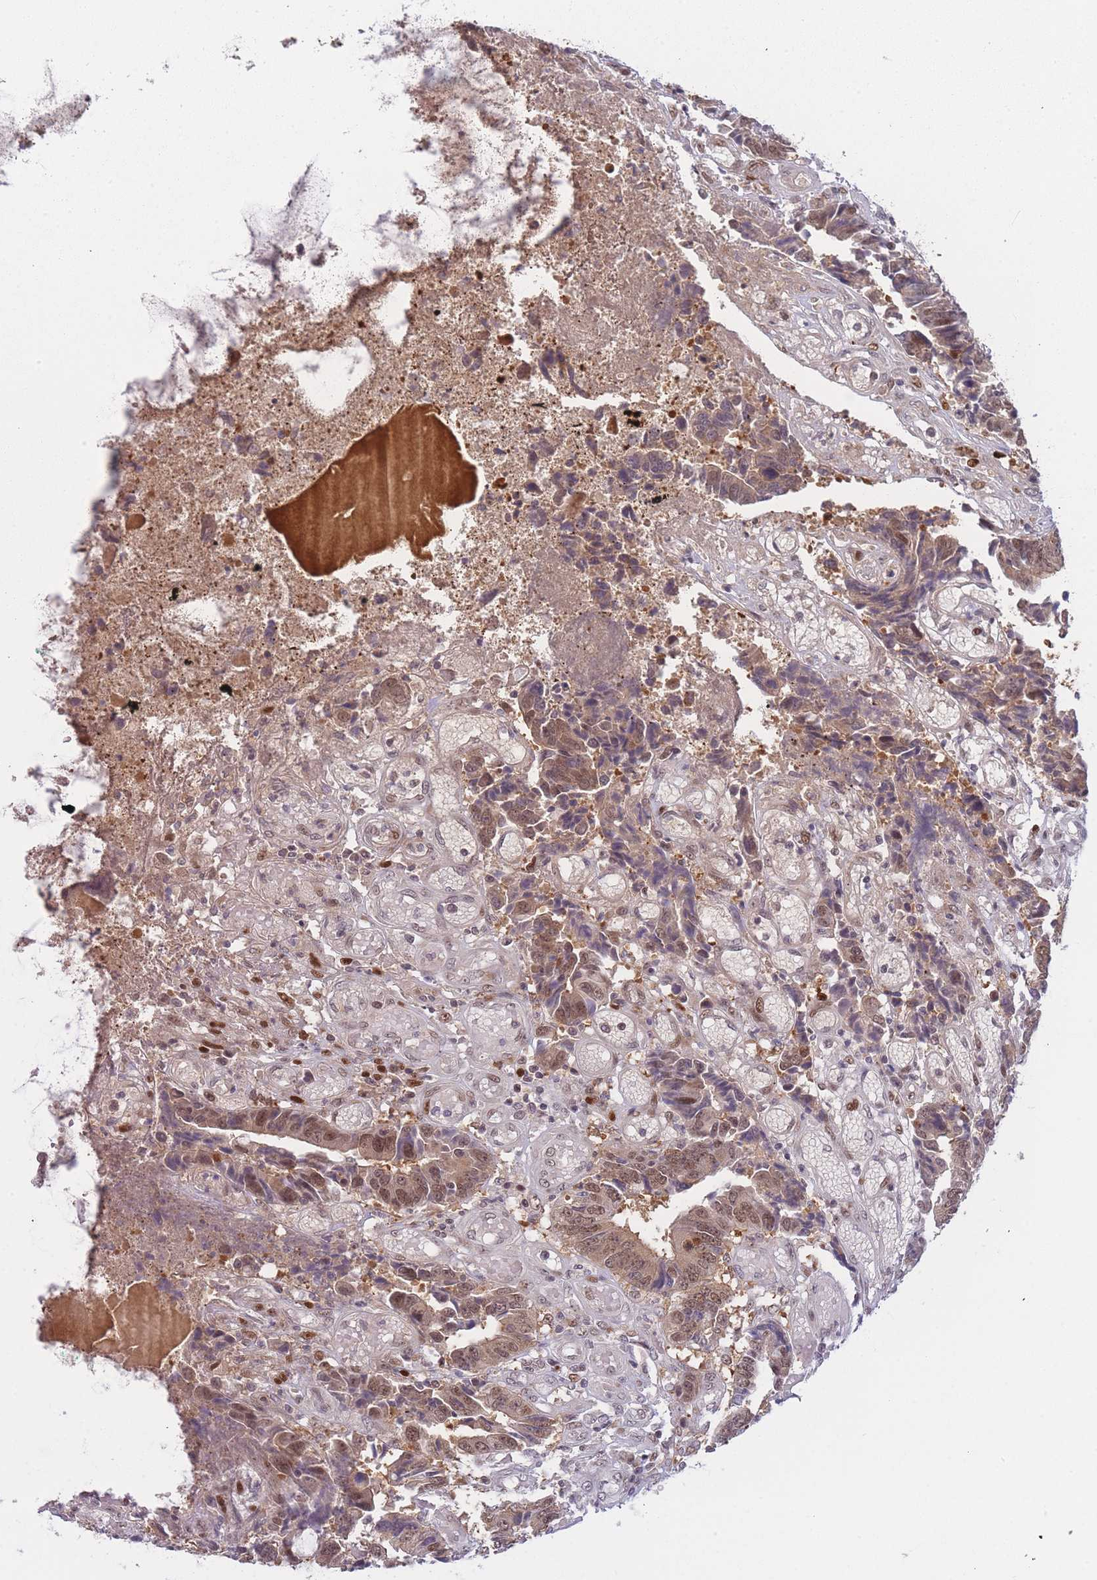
{"staining": {"intensity": "moderate", "quantity": ">75%", "location": "nuclear"}, "tissue": "colorectal cancer", "cell_type": "Tumor cells", "image_type": "cancer", "snomed": [{"axis": "morphology", "description": "Adenocarcinoma, NOS"}, {"axis": "topography", "description": "Rectum"}], "caption": "A medium amount of moderate nuclear positivity is identified in about >75% of tumor cells in adenocarcinoma (colorectal) tissue. (brown staining indicates protein expression, while blue staining denotes nuclei).", "gene": "DEAF1", "patient": {"sex": "male", "age": 84}}